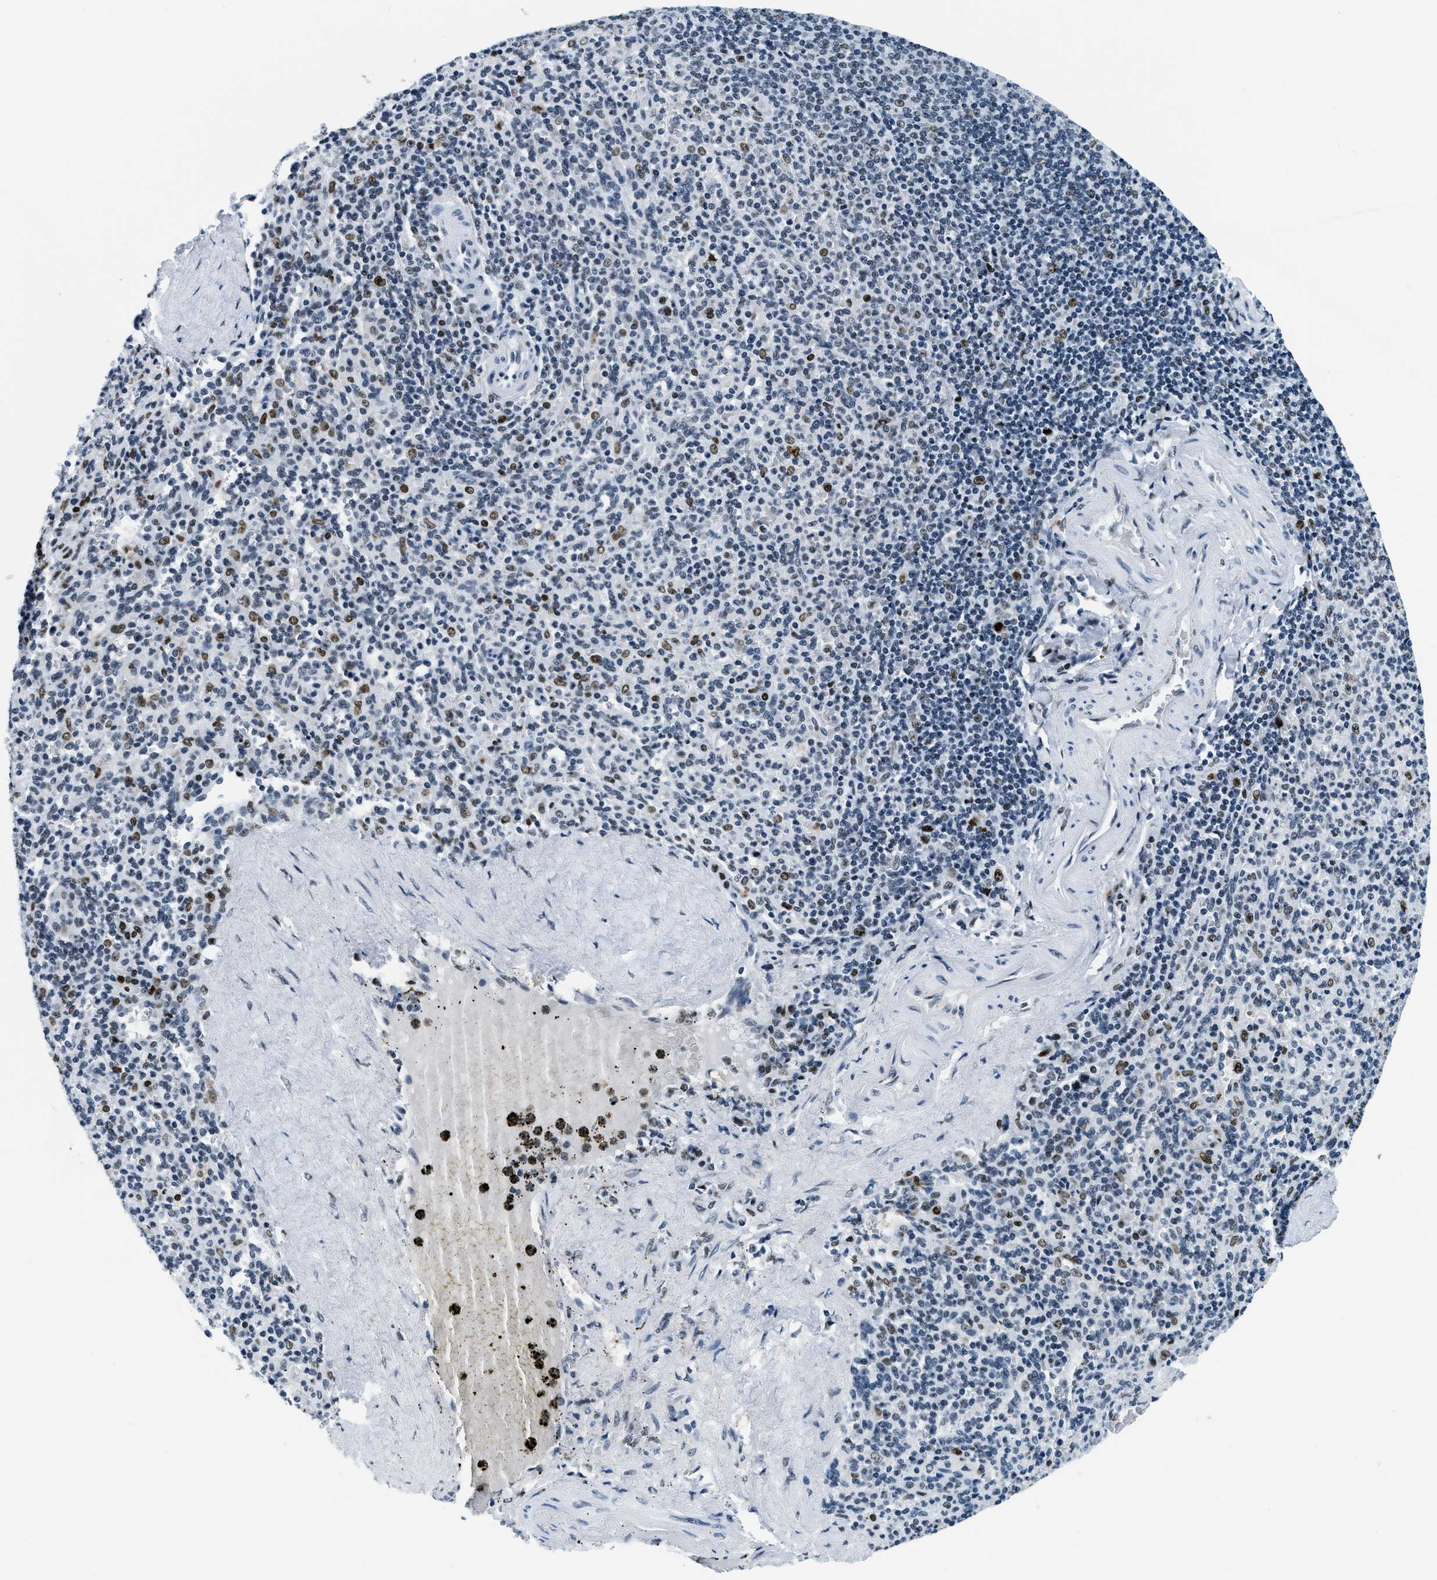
{"staining": {"intensity": "strong", "quantity": "<25%", "location": "nuclear"}, "tissue": "spleen", "cell_type": "Cells in red pulp", "image_type": "normal", "snomed": [{"axis": "morphology", "description": "Normal tissue, NOS"}, {"axis": "topography", "description": "Spleen"}], "caption": "Cells in red pulp reveal strong nuclear expression in approximately <25% of cells in benign spleen.", "gene": "TOP1", "patient": {"sex": "male", "age": 36}}